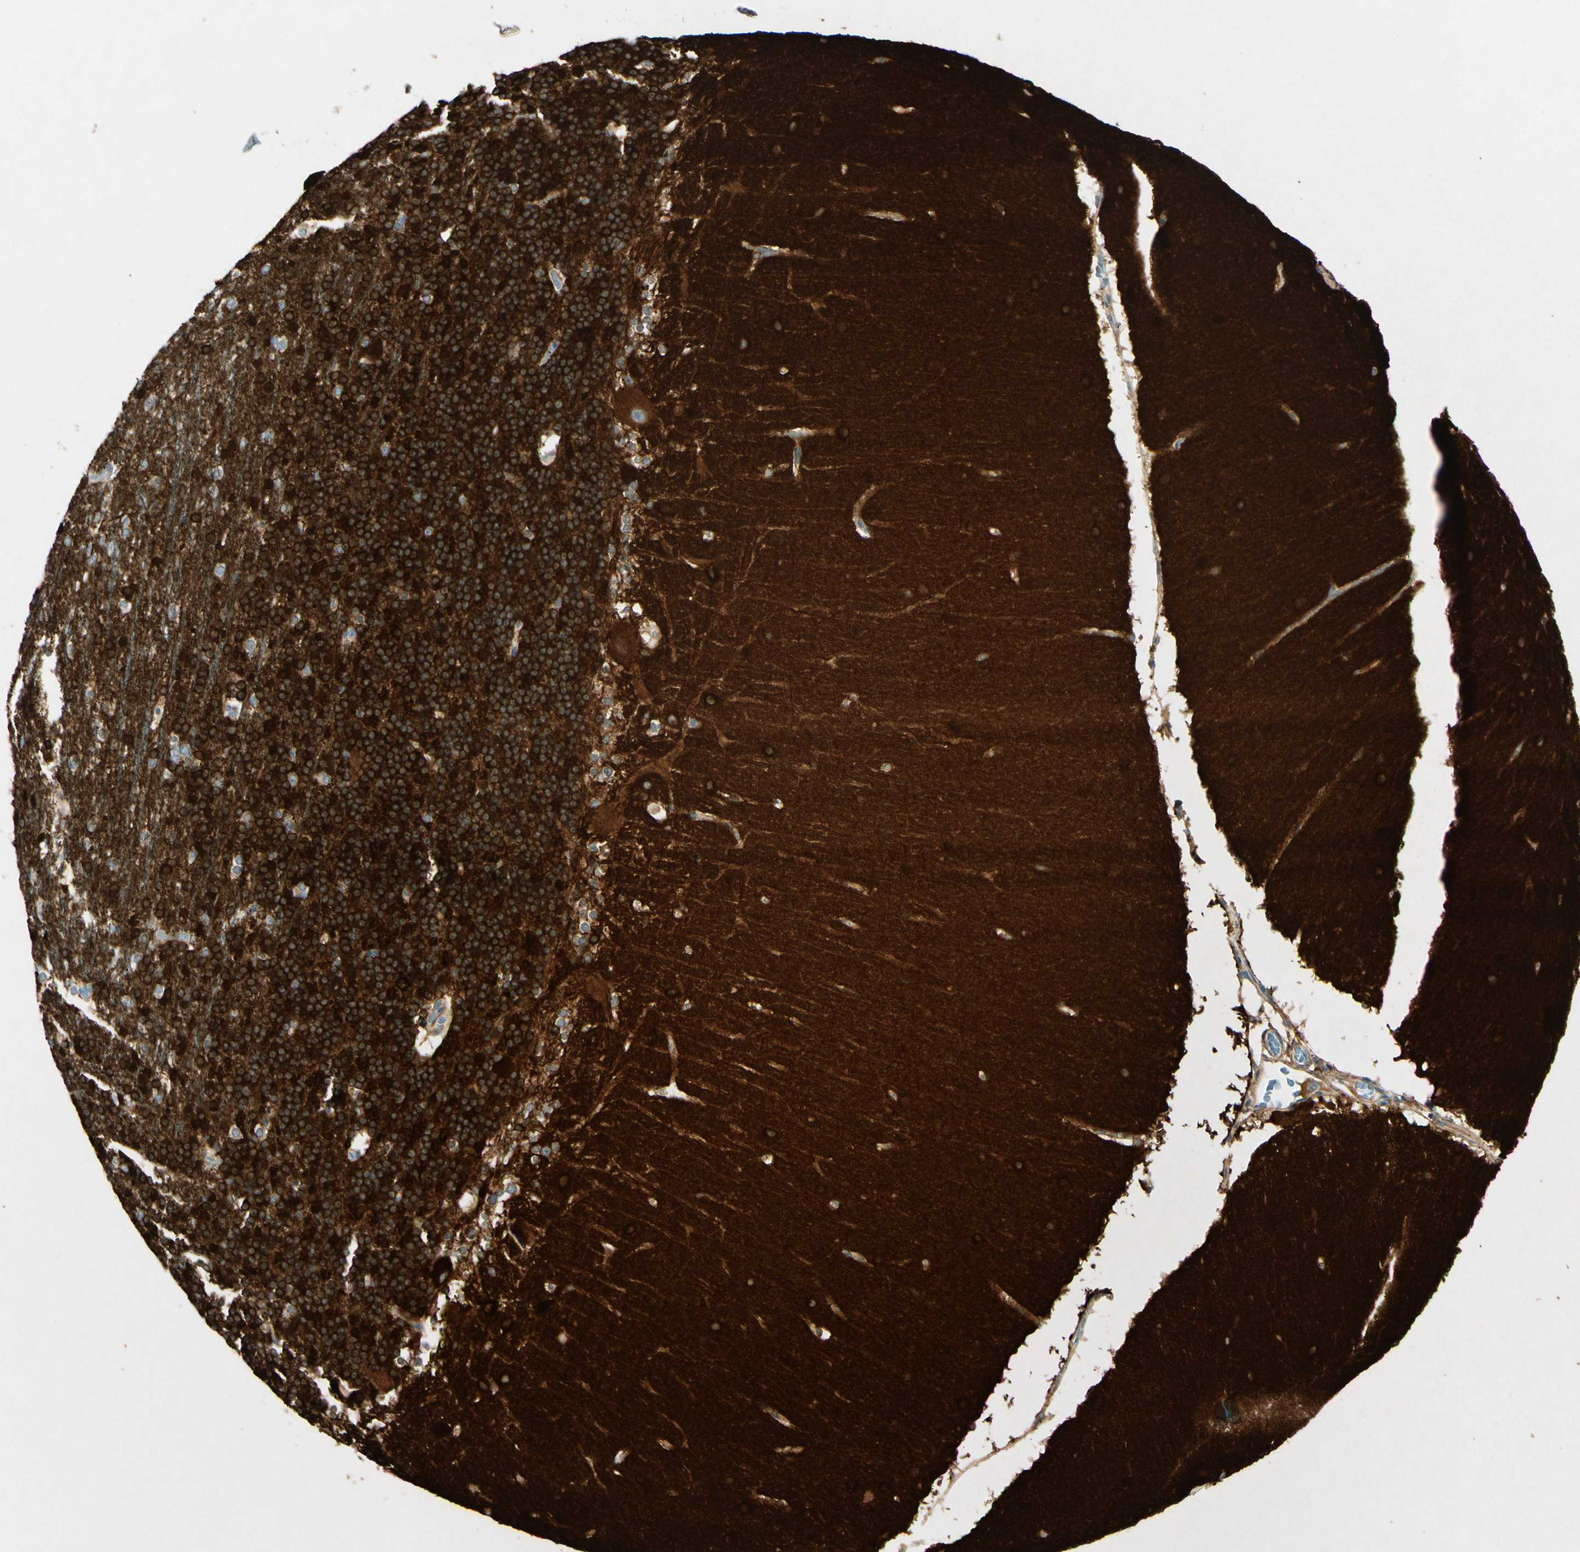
{"staining": {"intensity": "strong", "quantity": ">75%", "location": "cytoplasmic/membranous"}, "tissue": "cerebellum", "cell_type": "Cells in granular layer", "image_type": "normal", "snomed": [{"axis": "morphology", "description": "Normal tissue, NOS"}, {"axis": "topography", "description": "Cerebellum"}], "caption": "Immunohistochemical staining of unremarkable human cerebellum reveals strong cytoplasmic/membranous protein expression in about >75% of cells in granular layer.", "gene": "AMPH", "patient": {"sex": "female", "age": 19}}